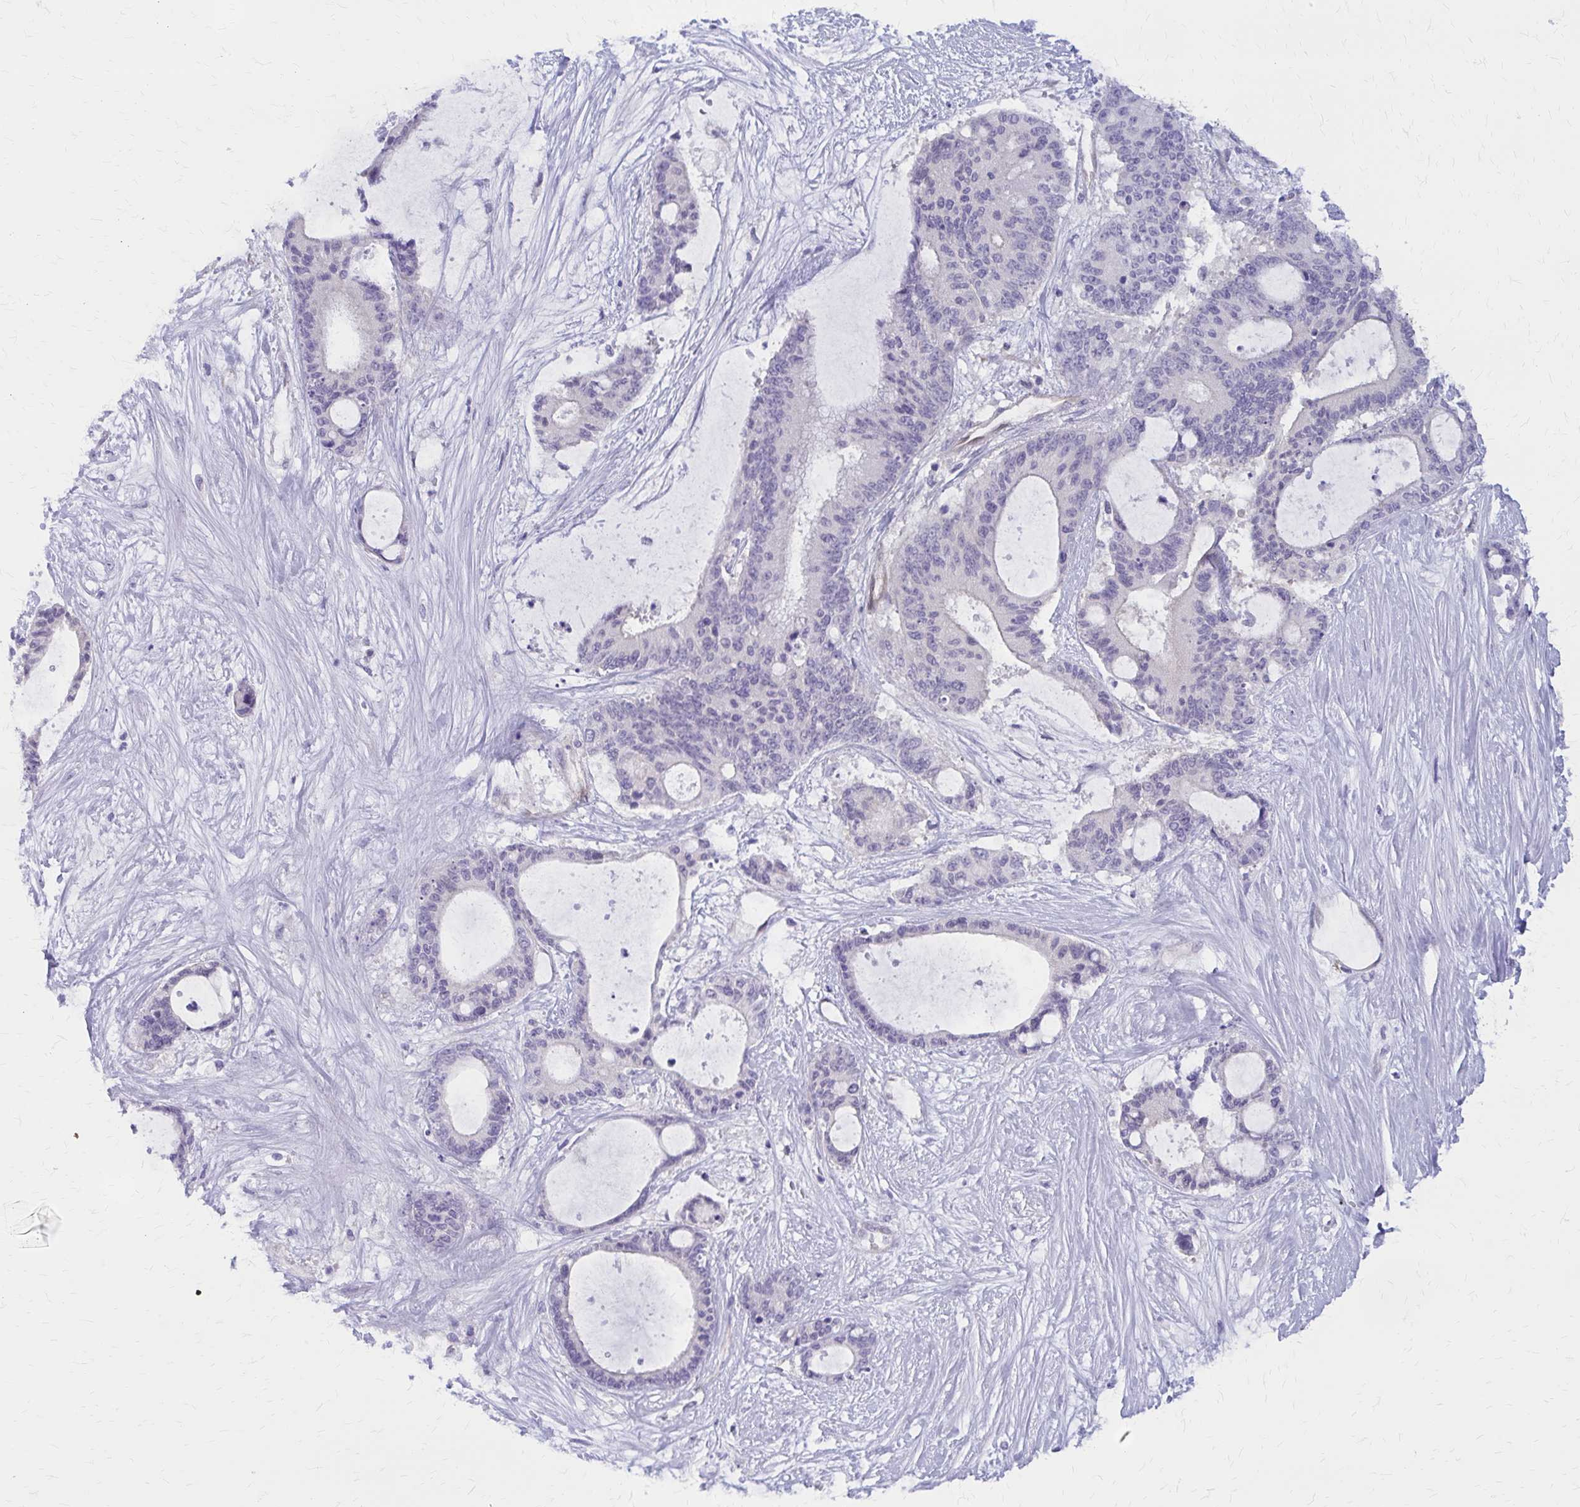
{"staining": {"intensity": "negative", "quantity": "none", "location": "none"}, "tissue": "liver cancer", "cell_type": "Tumor cells", "image_type": "cancer", "snomed": [{"axis": "morphology", "description": "Normal tissue, NOS"}, {"axis": "morphology", "description": "Cholangiocarcinoma"}, {"axis": "topography", "description": "Liver"}, {"axis": "topography", "description": "Peripheral nerve tissue"}], "caption": "DAB immunohistochemical staining of human liver cancer (cholangiocarcinoma) exhibits no significant positivity in tumor cells. (DAB (3,3'-diaminobenzidine) immunohistochemistry (IHC) visualized using brightfield microscopy, high magnification).", "gene": "CLIC2", "patient": {"sex": "female", "age": 73}}